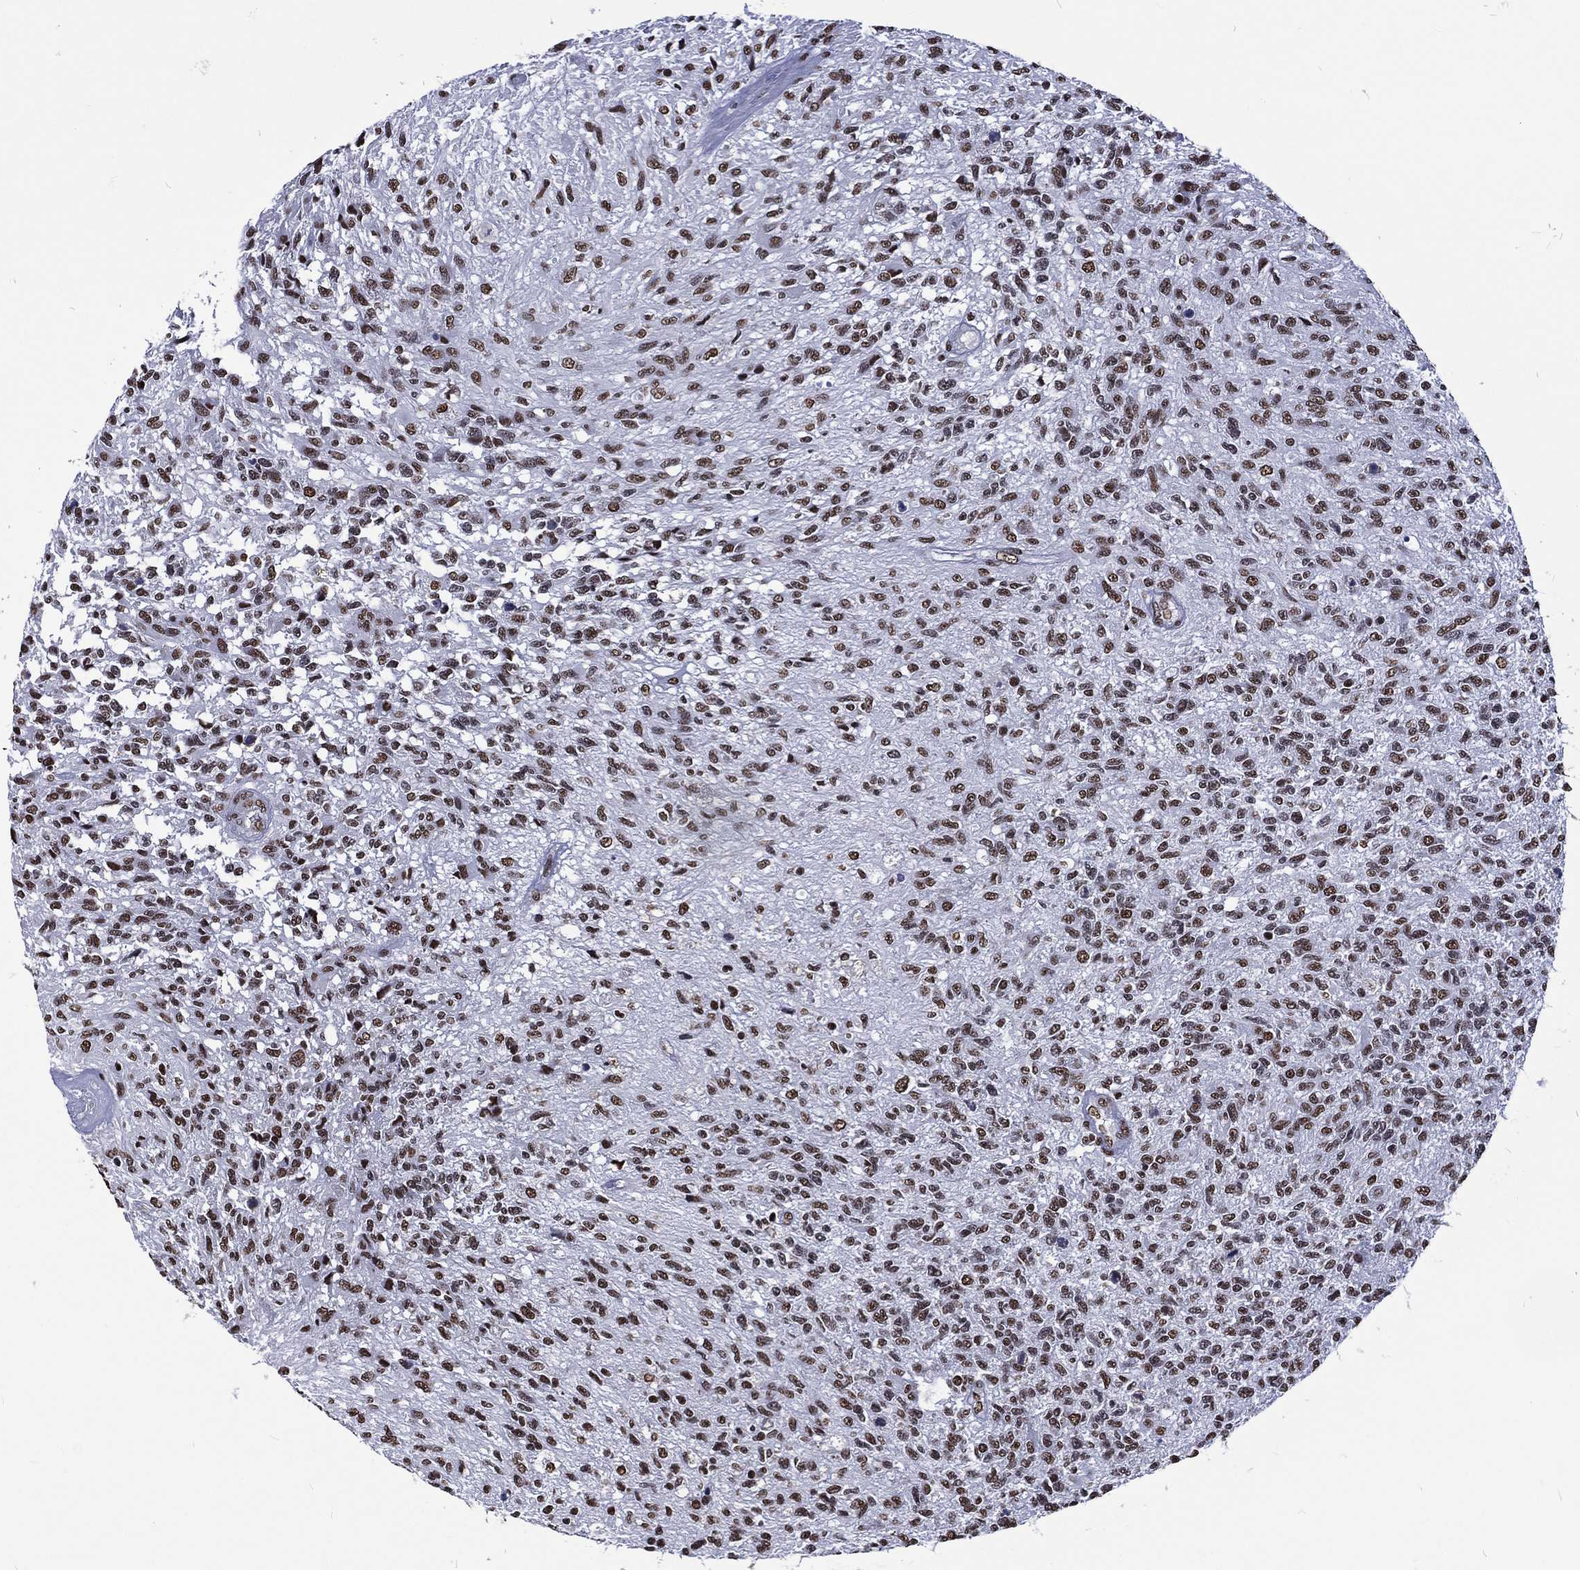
{"staining": {"intensity": "strong", "quantity": ">75%", "location": "nuclear"}, "tissue": "glioma", "cell_type": "Tumor cells", "image_type": "cancer", "snomed": [{"axis": "morphology", "description": "Glioma, malignant, High grade"}, {"axis": "topography", "description": "Brain"}], "caption": "Brown immunohistochemical staining in high-grade glioma (malignant) reveals strong nuclear expression in approximately >75% of tumor cells.", "gene": "RETREG2", "patient": {"sex": "male", "age": 56}}